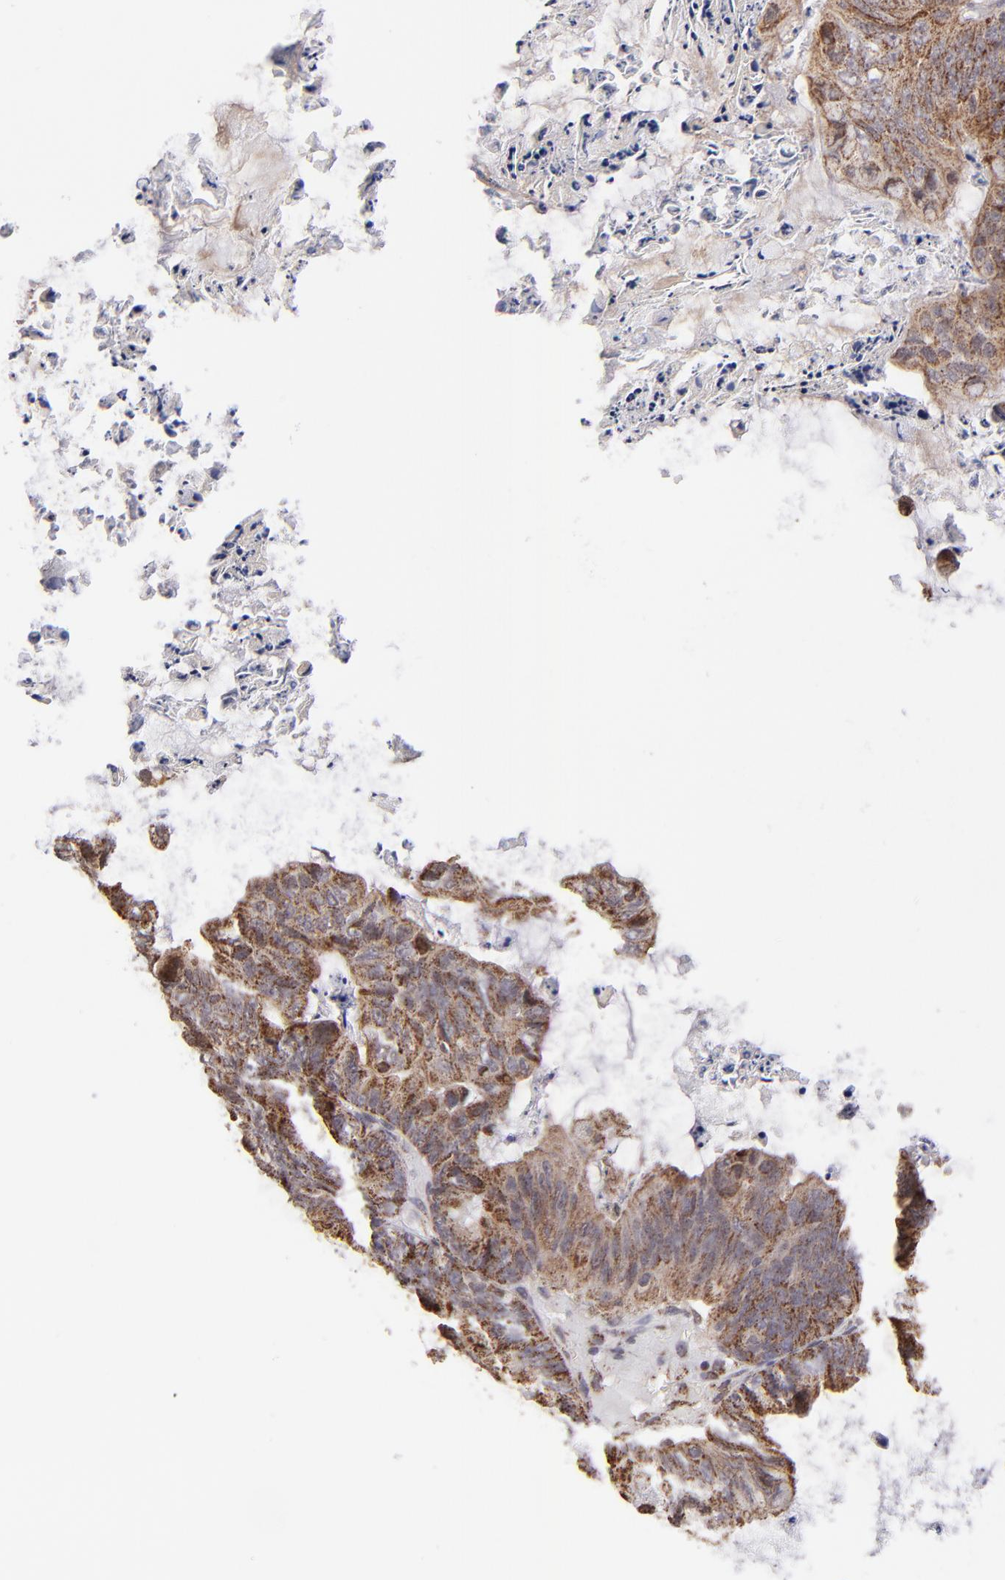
{"staining": {"intensity": "moderate", "quantity": ">75%", "location": "cytoplasmic/membranous"}, "tissue": "ovarian cancer", "cell_type": "Tumor cells", "image_type": "cancer", "snomed": [{"axis": "morphology", "description": "Cystadenocarcinoma, mucinous, NOS"}, {"axis": "topography", "description": "Ovary"}], "caption": "Ovarian mucinous cystadenocarcinoma stained with a brown dye demonstrates moderate cytoplasmic/membranous positive staining in approximately >75% of tumor cells.", "gene": "SLC15A1", "patient": {"sex": "female", "age": 36}}